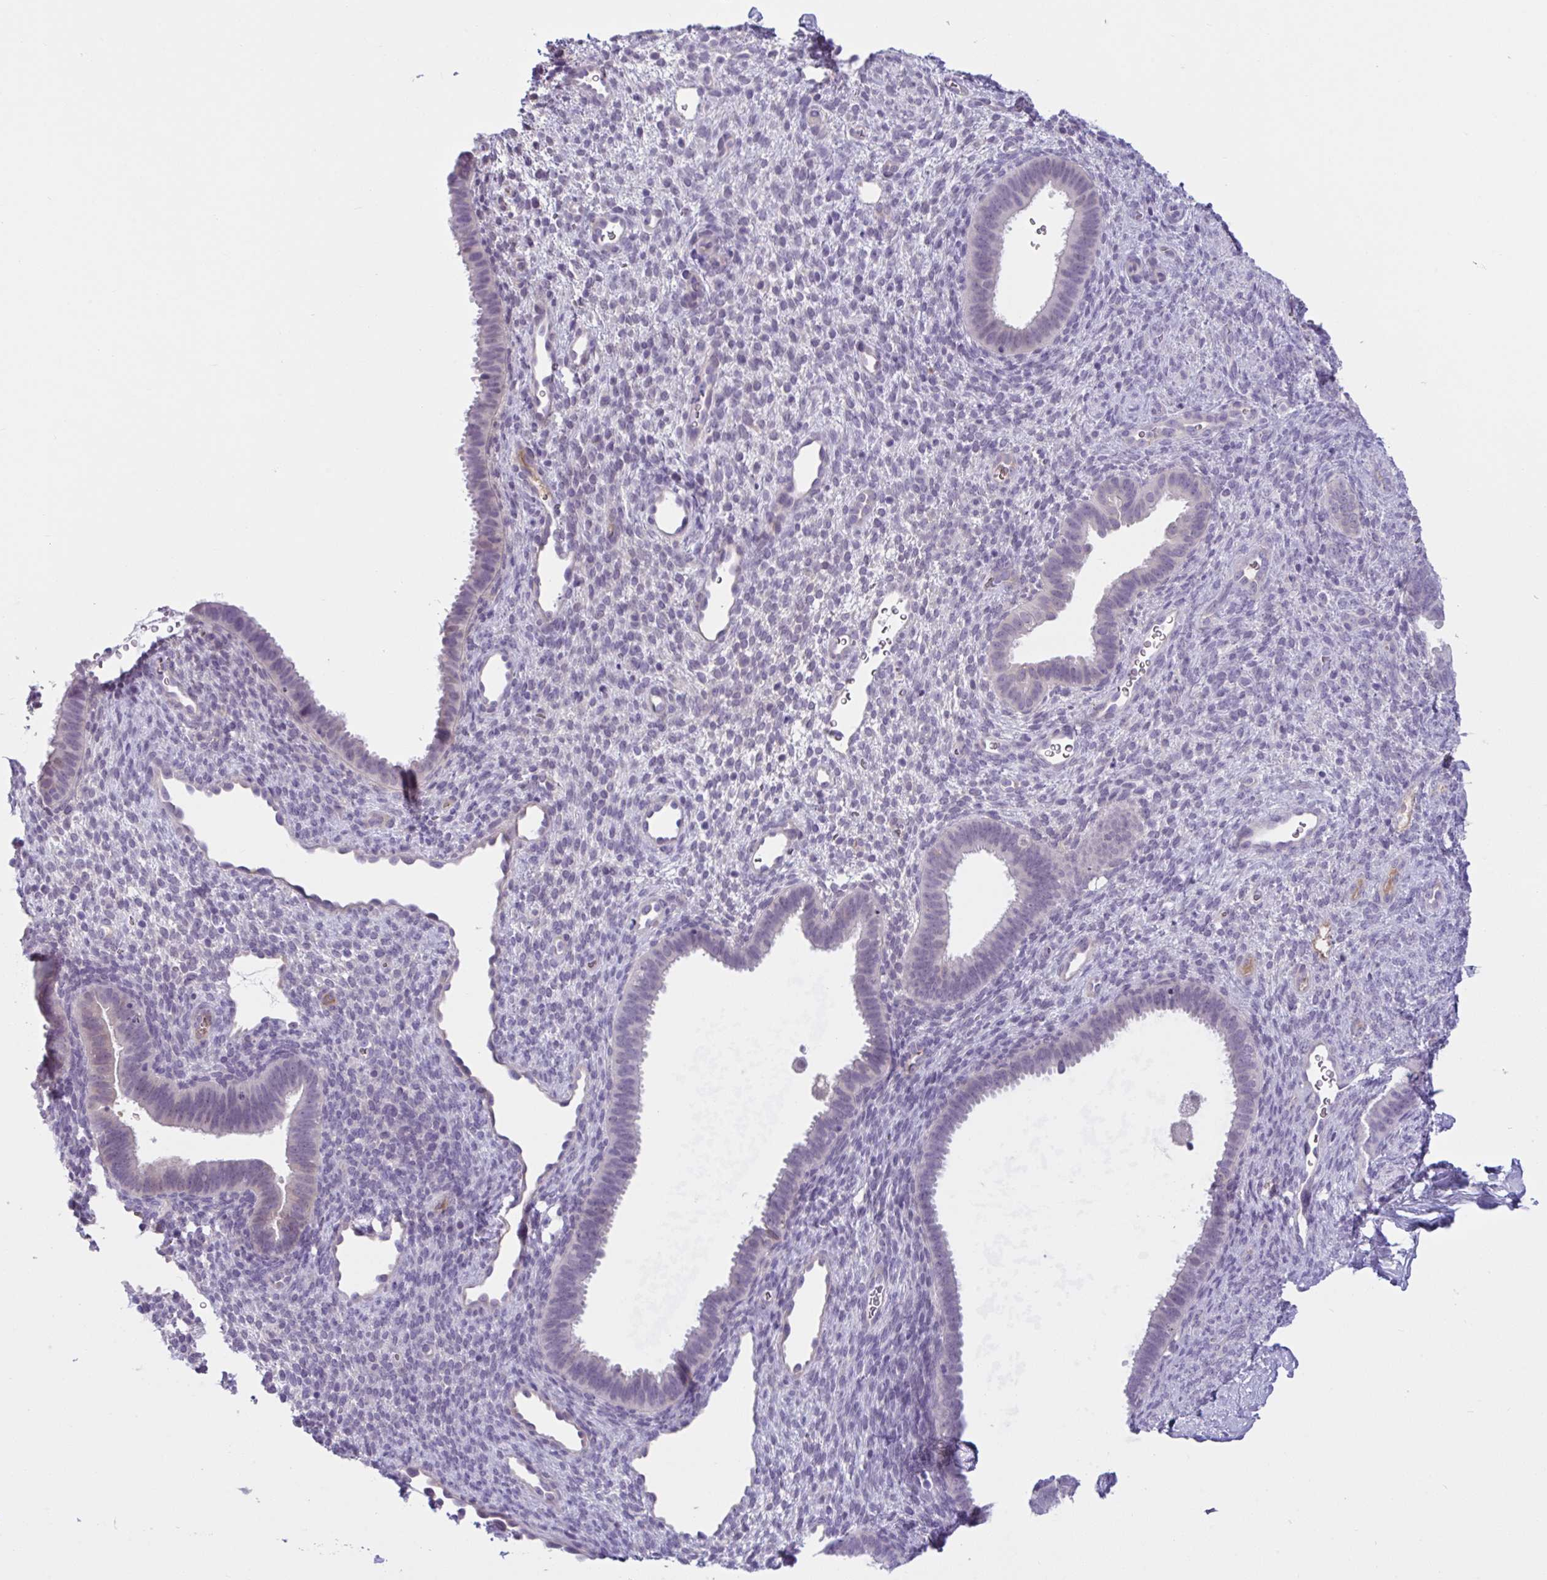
{"staining": {"intensity": "negative", "quantity": "none", "location": "none"}, "tissue": "endometrium", "cell_type": "Cells in endometrial stroma", "image_type": "normal", "snomed": [{"axis": "morphology", "description": "Normal tissue, NOS"}, {"axis": "topography", "description": "Endometrium"}], "caption": "Protein analysis of normal endometrium demonstrates no significant staining in cells in endometrial stroma.", "gene": "WNT9B", "patient": {"sex": "female", "age": 34}}